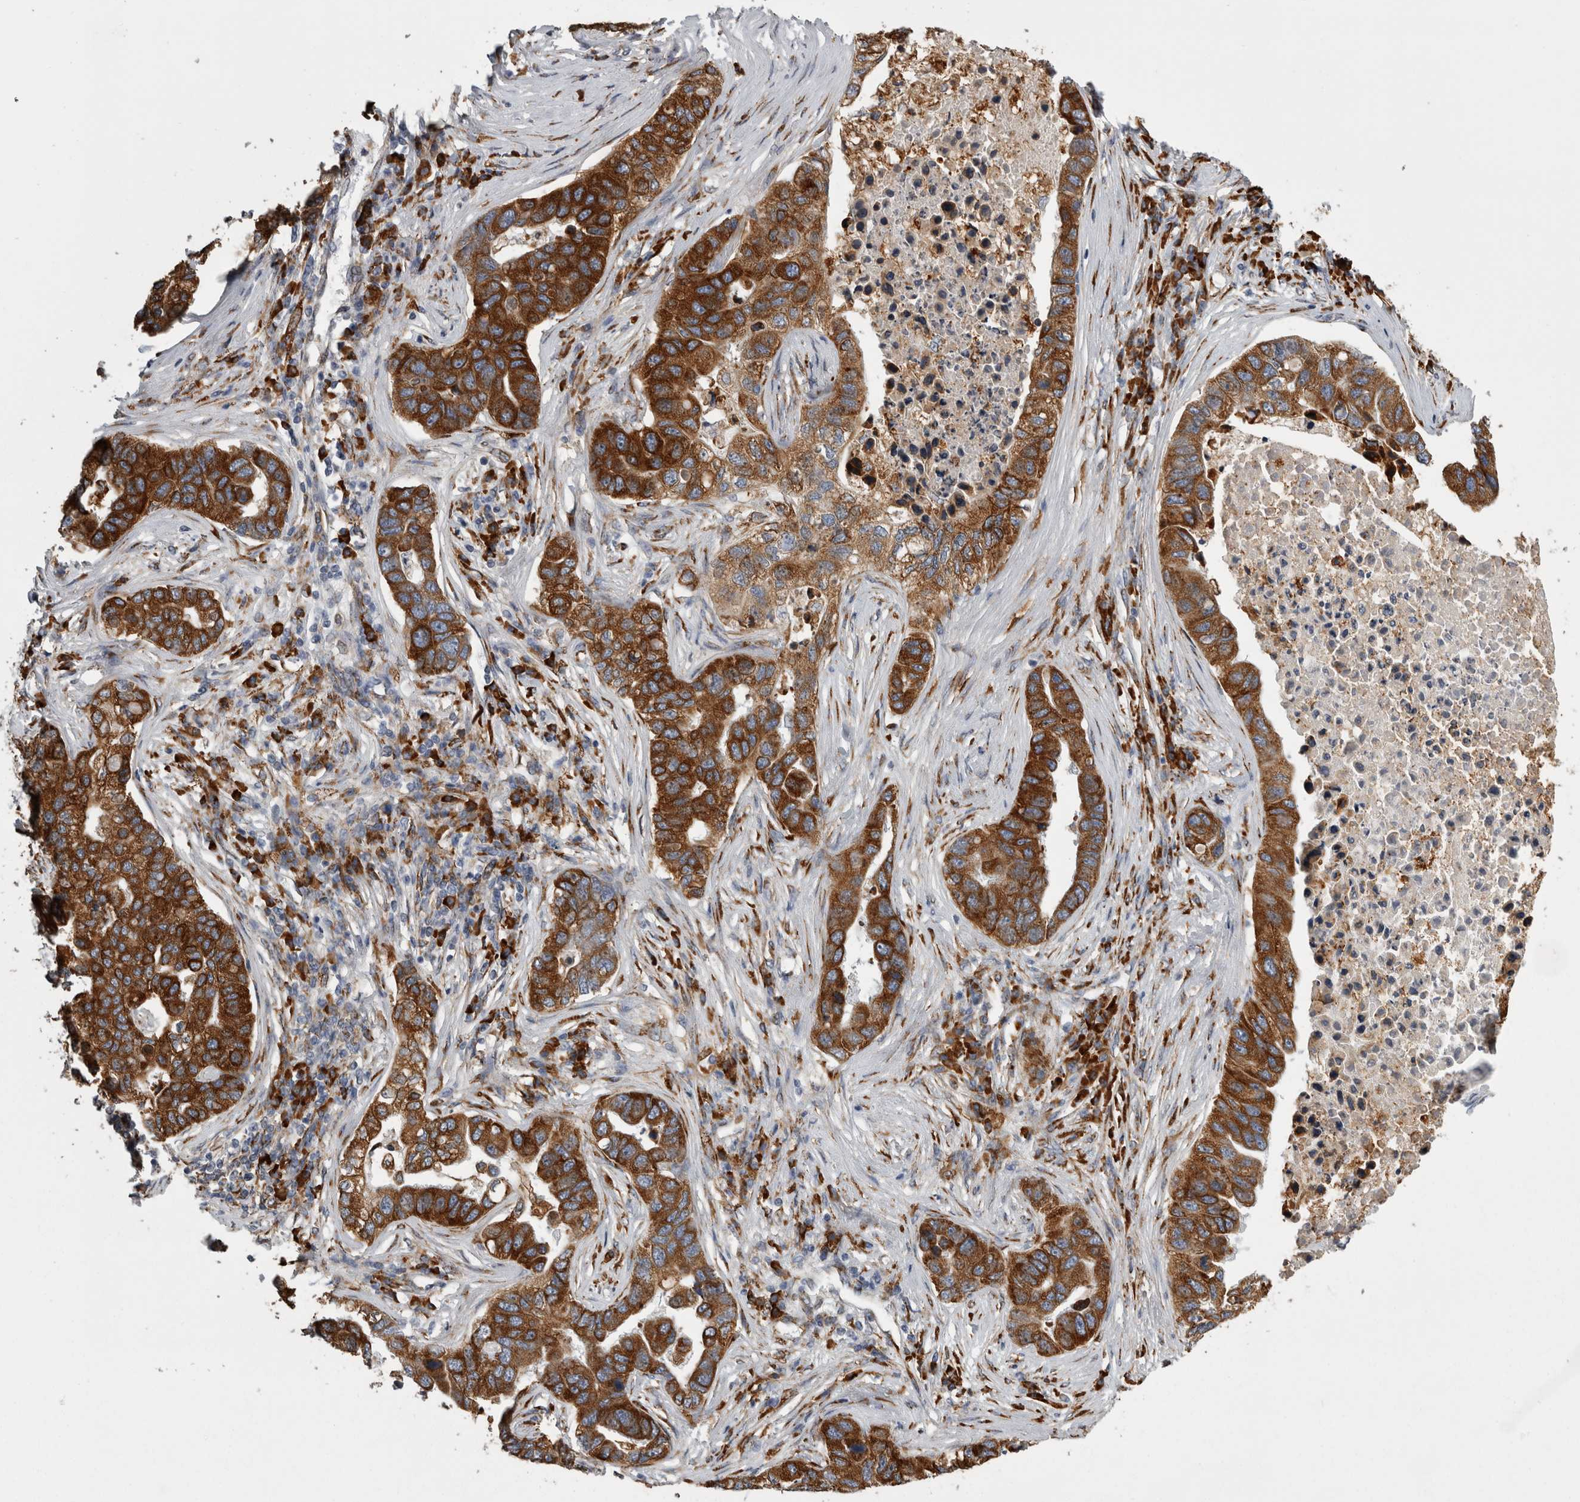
{"staining": {"intensity": "strong", "quantity": ">75%", "location": "cytoplasmic/membranous"}, "tissue": "pancreatic cancer", "cell_type": "Tumor cells", "image_type": "cancer", "snomed": [{"axis": "morphology", "description": "Adenocarcinoma, NOS"}, {"axis": "topography", "description": "Pancreas"}], "caption": "Immunohistochemical staining of pancreatic cancer exhibits strong cytoplasmic/membranous protein staining in about >75% of tumor cells.", "gene": "FHIP2B", "patient": {"sex": "female", "age": 61}}